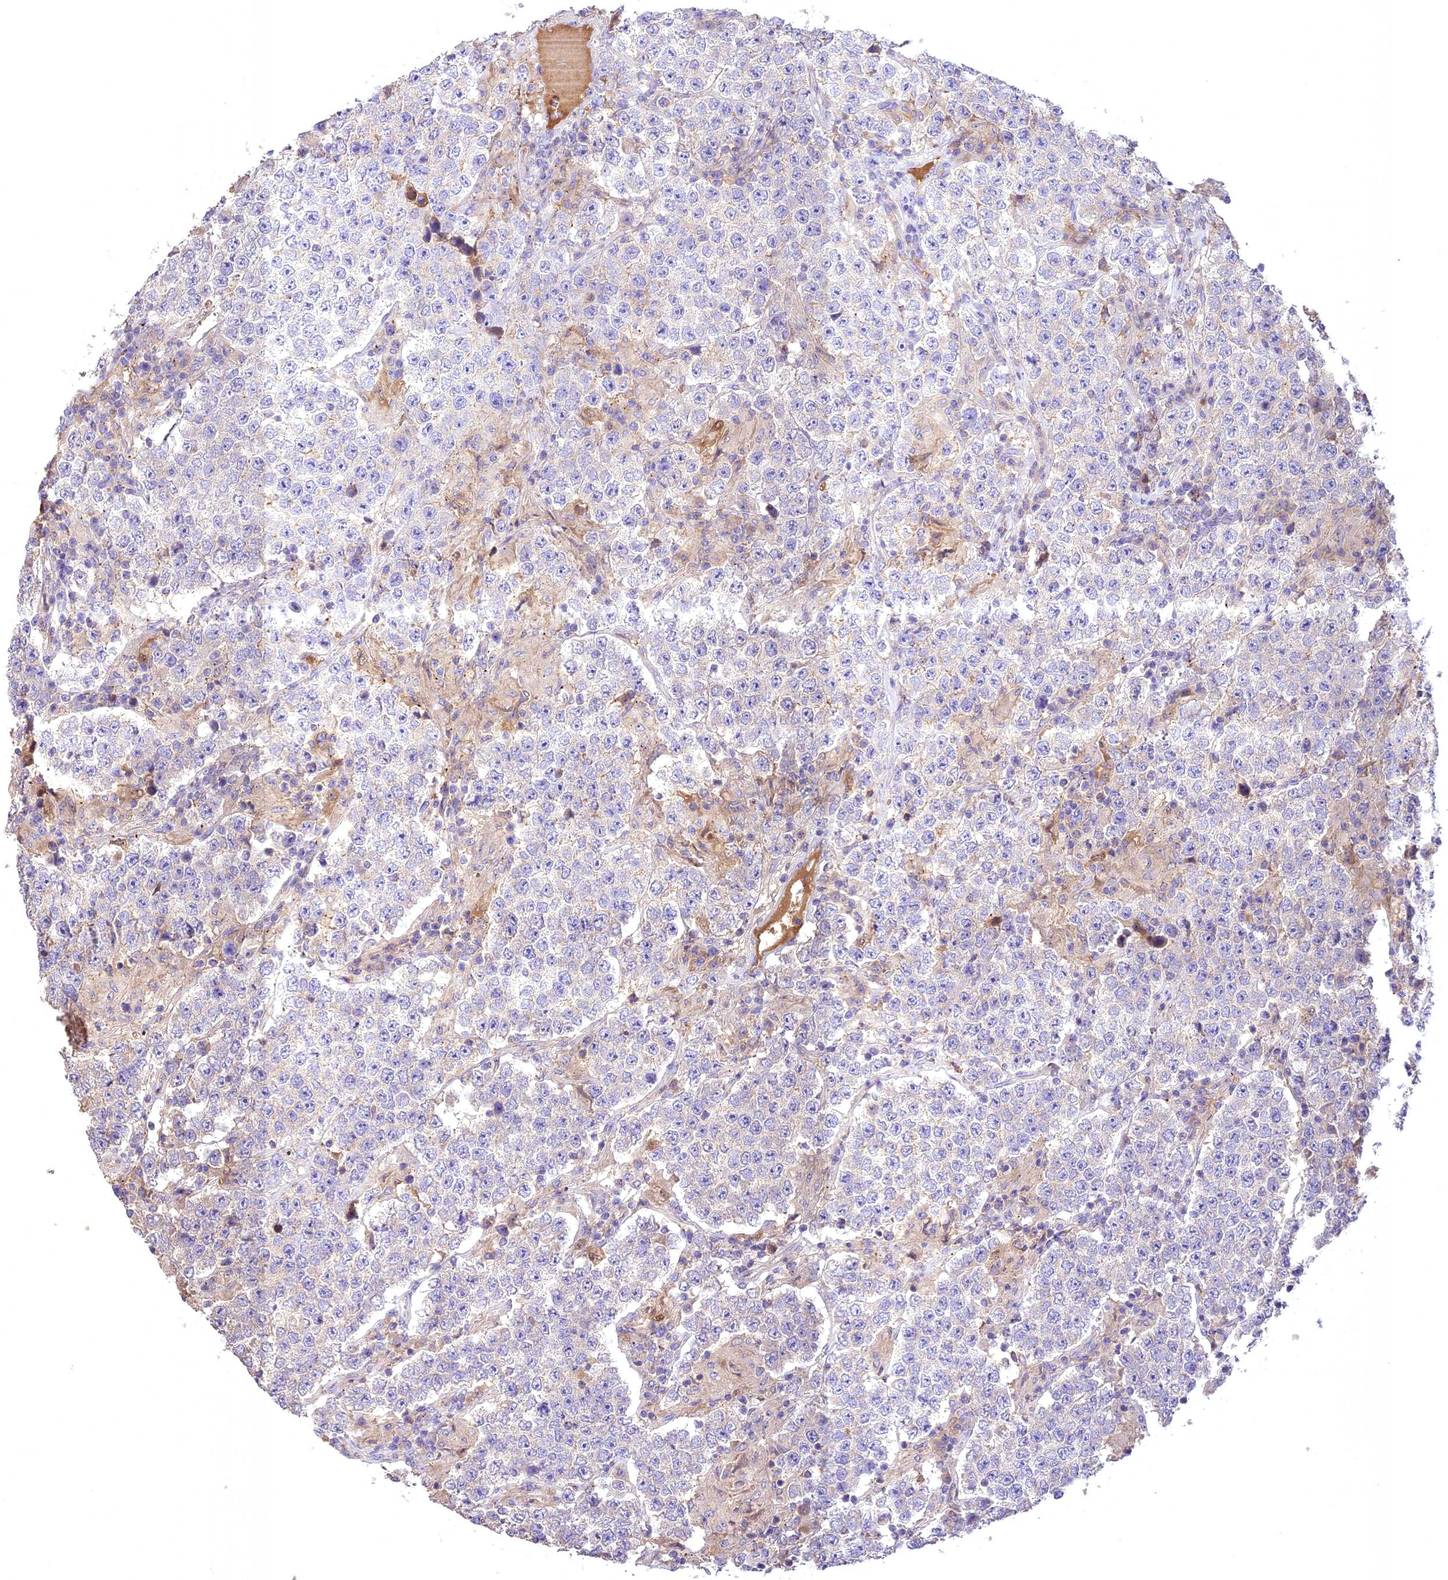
{"staining": {"intensity": "negative", "quantity": "none", "location": "none"}, "tissue": "testis cancer", "cell_type": "Tumor cells", "image_type": "cancer", "snomed": [{"axis": "morphology", "description": "Normal tissue, NOS"}, {"axis": "morphology", "description": "Urothelial carcinoma, High grade"}, {"axis": "morphology", "description": "Seminoma, NOS"}, {"axis": "morphology", "description": "Carcinoma, Embryonal, NOS"}, {"axis": "topography", "description": "Urinary bladder"}, {"axis": "topography", "description": "Testis"}], "caption": "Image shows no protein positivity in tumor cells of testis cancer (high-grade urothelial carcinoma) tissue. The staining is performed using DAB (3,3'-diaminobenzidine) brown chromogen with nuclei counter-stained in using hematoxylin.", "gene": "NUDT8", "patient": {"sex": "male", "age": 41}}